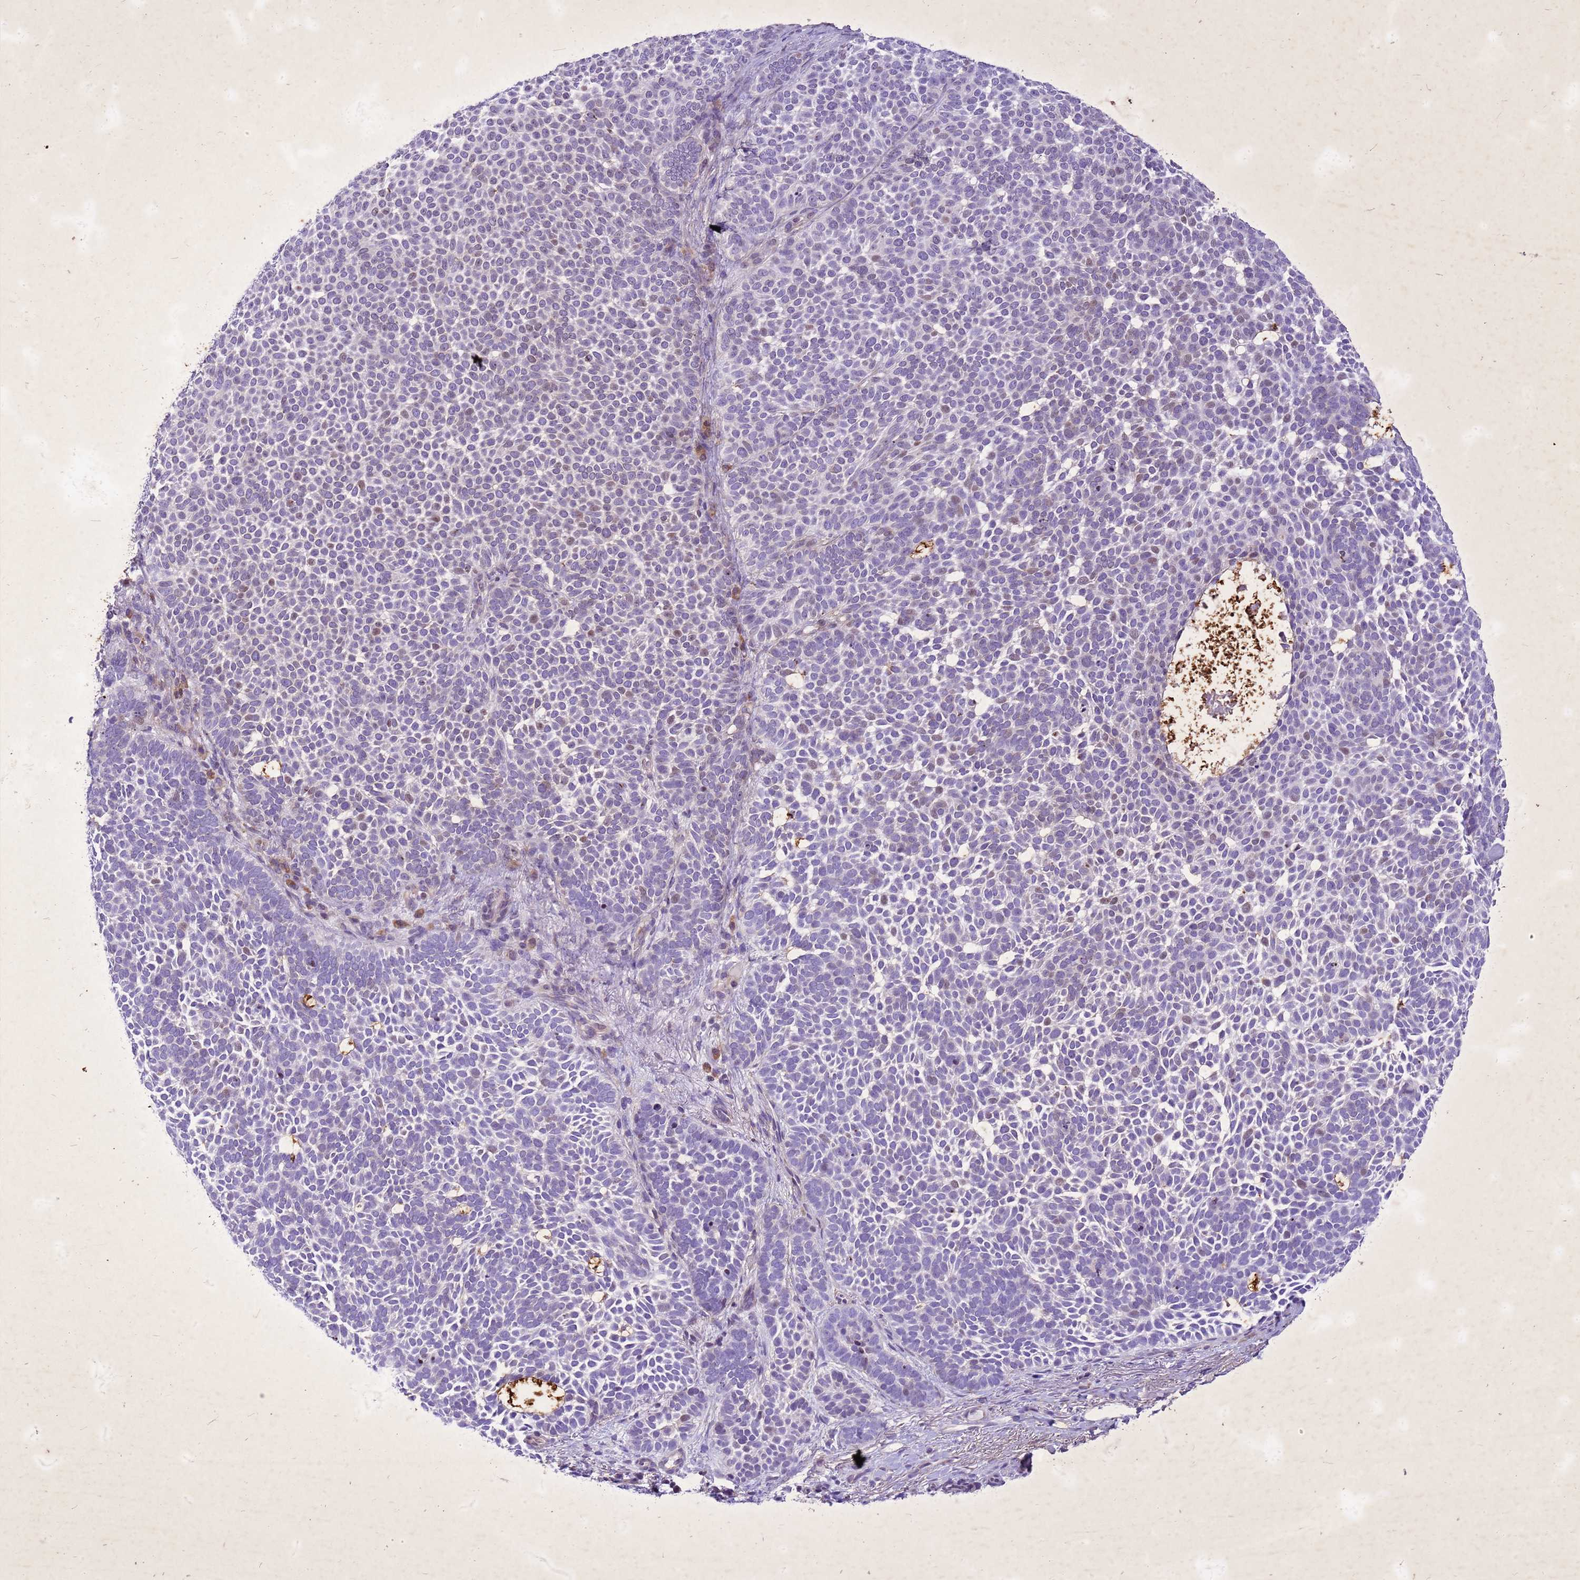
{"staining": {"intensity": "moderate", "quantity": "<25%", "location": "nuclear"}, "tissue": "skin cancer", "cell_type": "Tumor cells", "image_type": "cancer", "snomed": [{"axis": "morphology", "description": "Basal cell carcinoma"}, {"axis": "topography", "description": "Skin"}], "caption": "Immunohistochemistry photomicrograph of human skin cancer (basal cell carcinoma) stained for a protein (brown), which reveals low levels of moderate nuclear expression in about <25% of tumor cells.", "gene": "COPS9", "patient": {"sex": "female", "age": 77}}